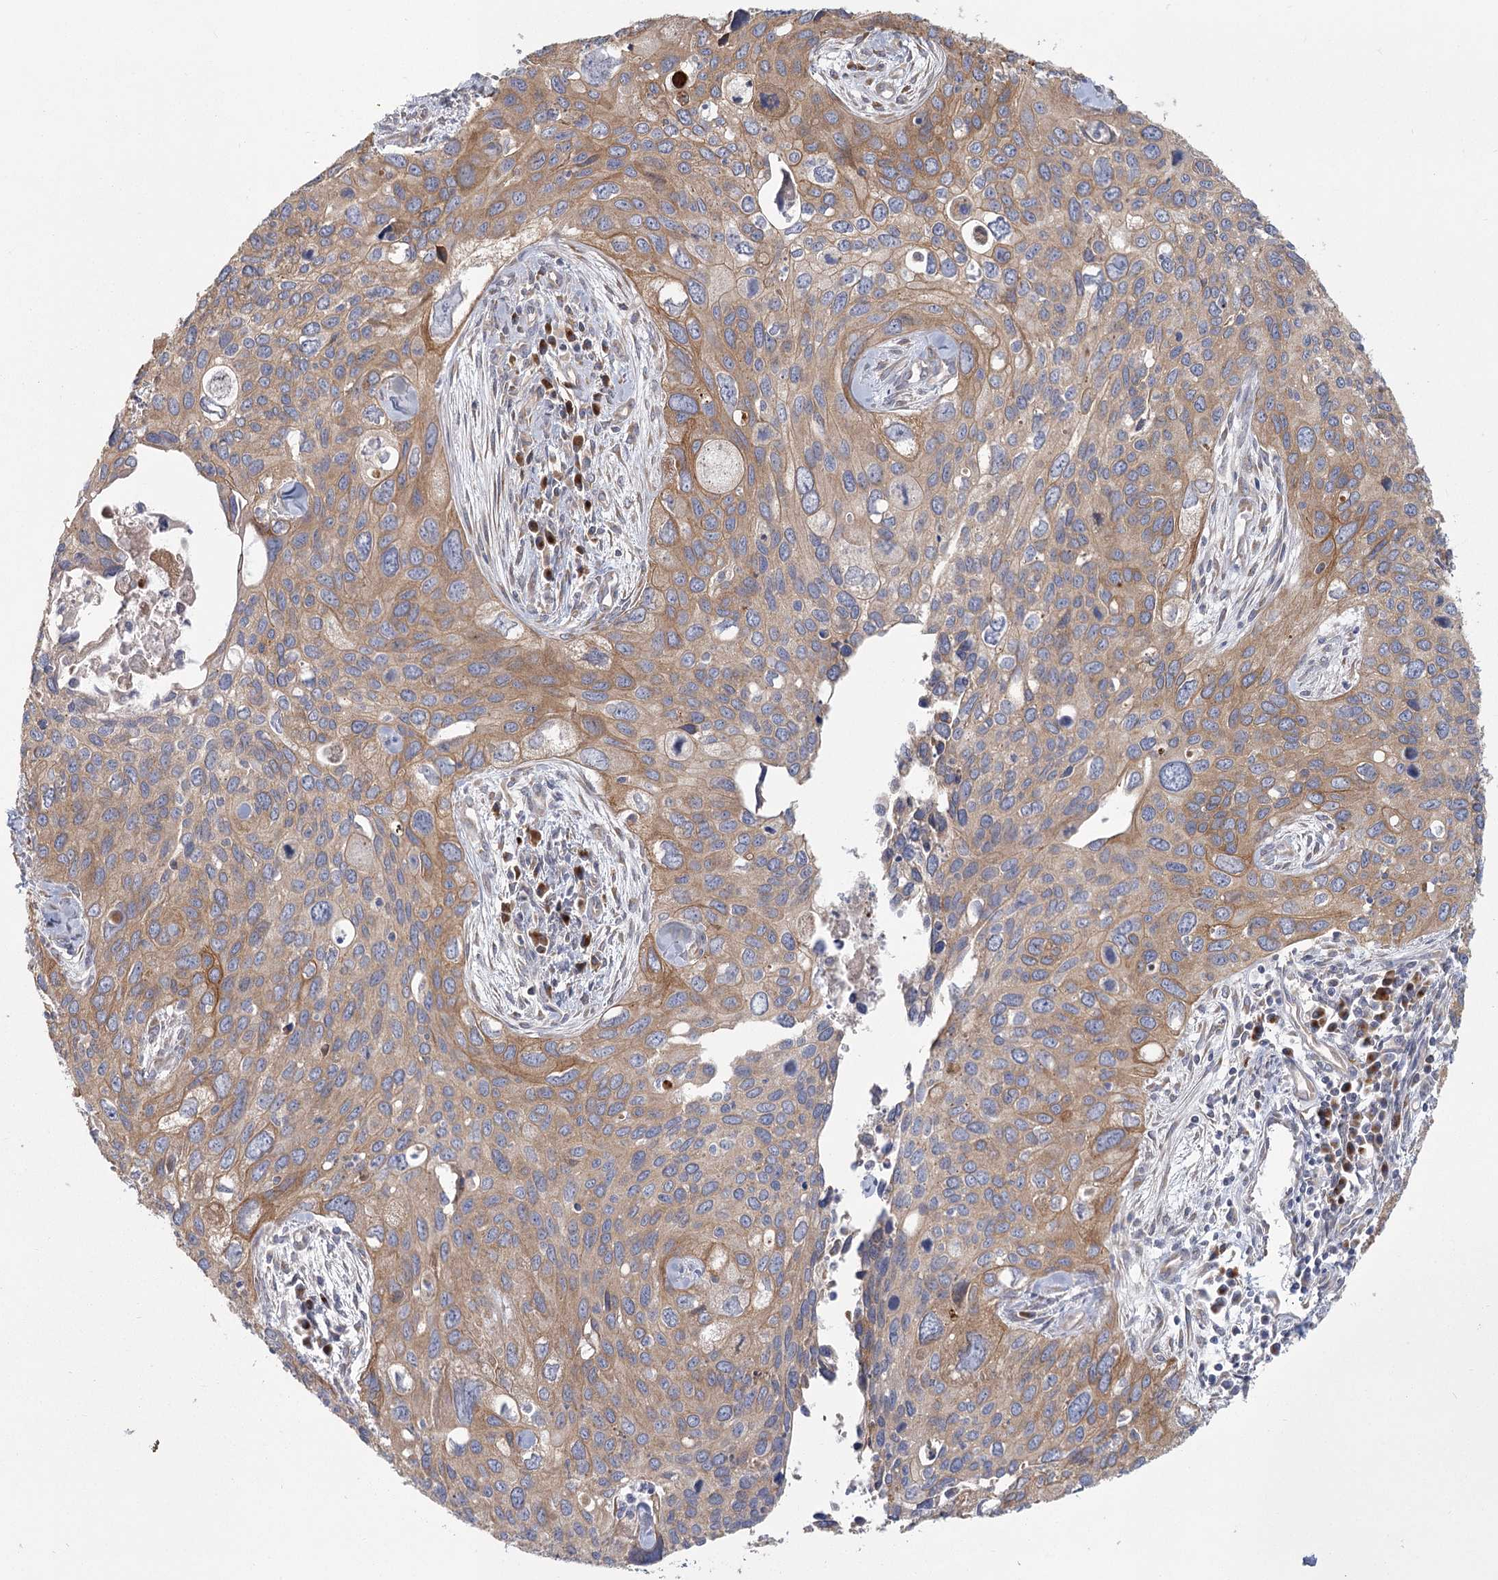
{"staining": {"intensity": "moderate", "quantity": "25%-75%", "location": "cytoplasmic/membranous"}, "tissue": "cervical cancer", "cell_type": "Tumor cells", "image_type": "cancer", "snomed": [{"axis": "morphology", "description": "Squamous cell carcinoma, NOS"}, {"axis": "topography", "description": "Cervix"}], "caption": "High-power microscopy captured an IHC micrograph of squamous cell carcinoma (cervical), revealing moderate cytoplasmic/membranous positivity in about 25%-75% of tumor cells. The staining was performed using DAB to visualize the protein expression in brown, while the nuclei were stained in blue with hematoxylin (Magnification: 20x).", "gene": "CNTLN", "patient": {"sex": "female", "age": 55}}